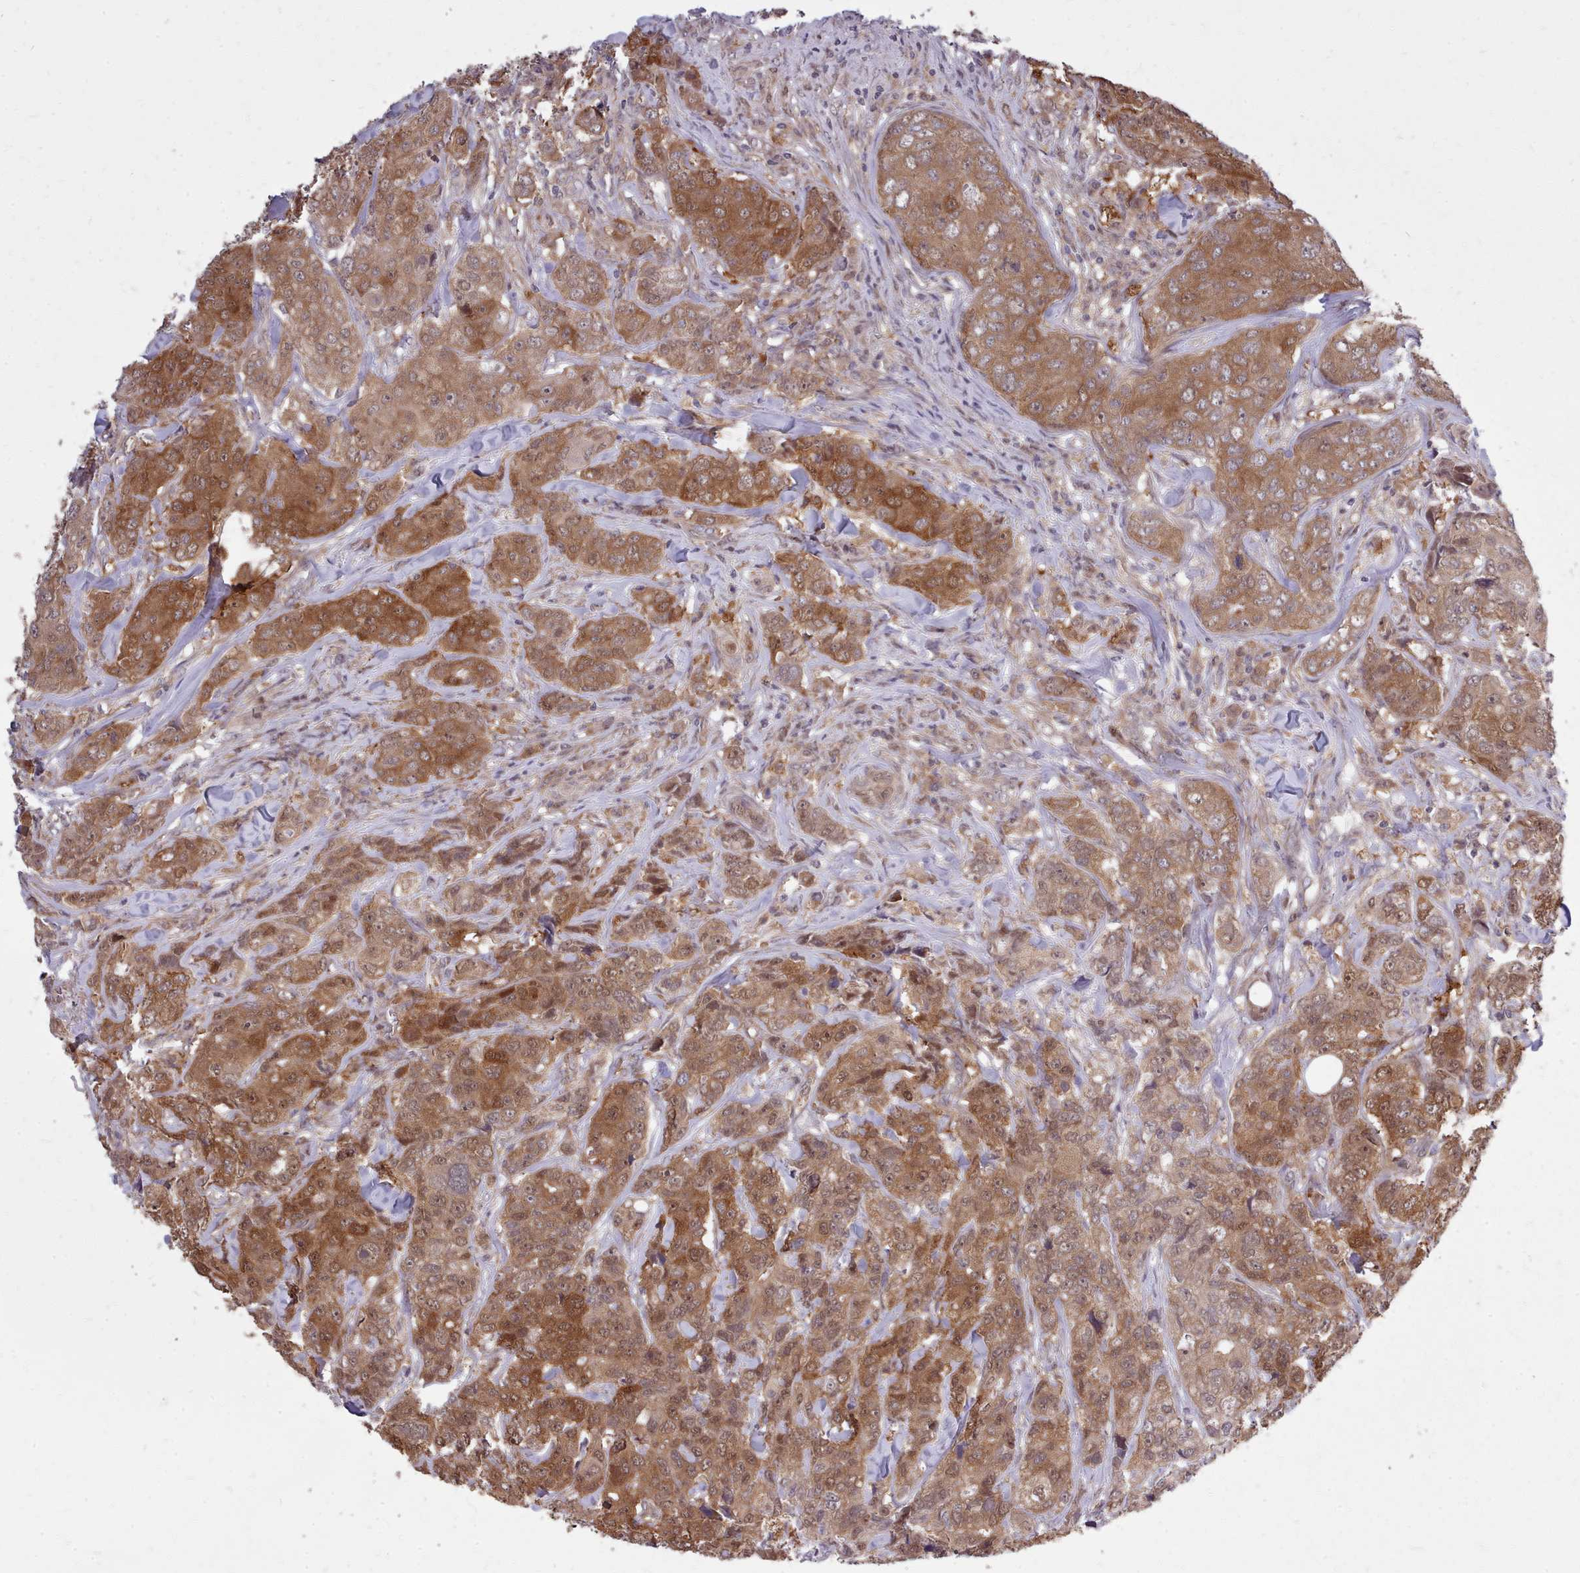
{"staining": {"intensity": "moderate", "quantity": ">75%", "location": "cytoplasmic/membranous,nuclear"}, "tissue": "breast cancer", "cell_type": "Tumor cells", "image_type": "cancer", "snomed": [{"axis": "morphology", "description": "Duct carcinoma"}, {"axis": "topography", "description": "Breast"}], "caption": "An IHC image of neoplastic tissue is shown. Protein staining in brown labels moderate cytoplasmic/membranous and nuclear positivity in infiltrating ductal carcinoma (breast) within tumor cells. The staining was performed using DAB (3,3'-diaminobenzidine) to visualize the protein expression in brown, while the nuclei were stained in blue with hematoxylin (Magnification: 20x).", "gene": "AHCY", "patient": {"sex": "female", "age": 43}}